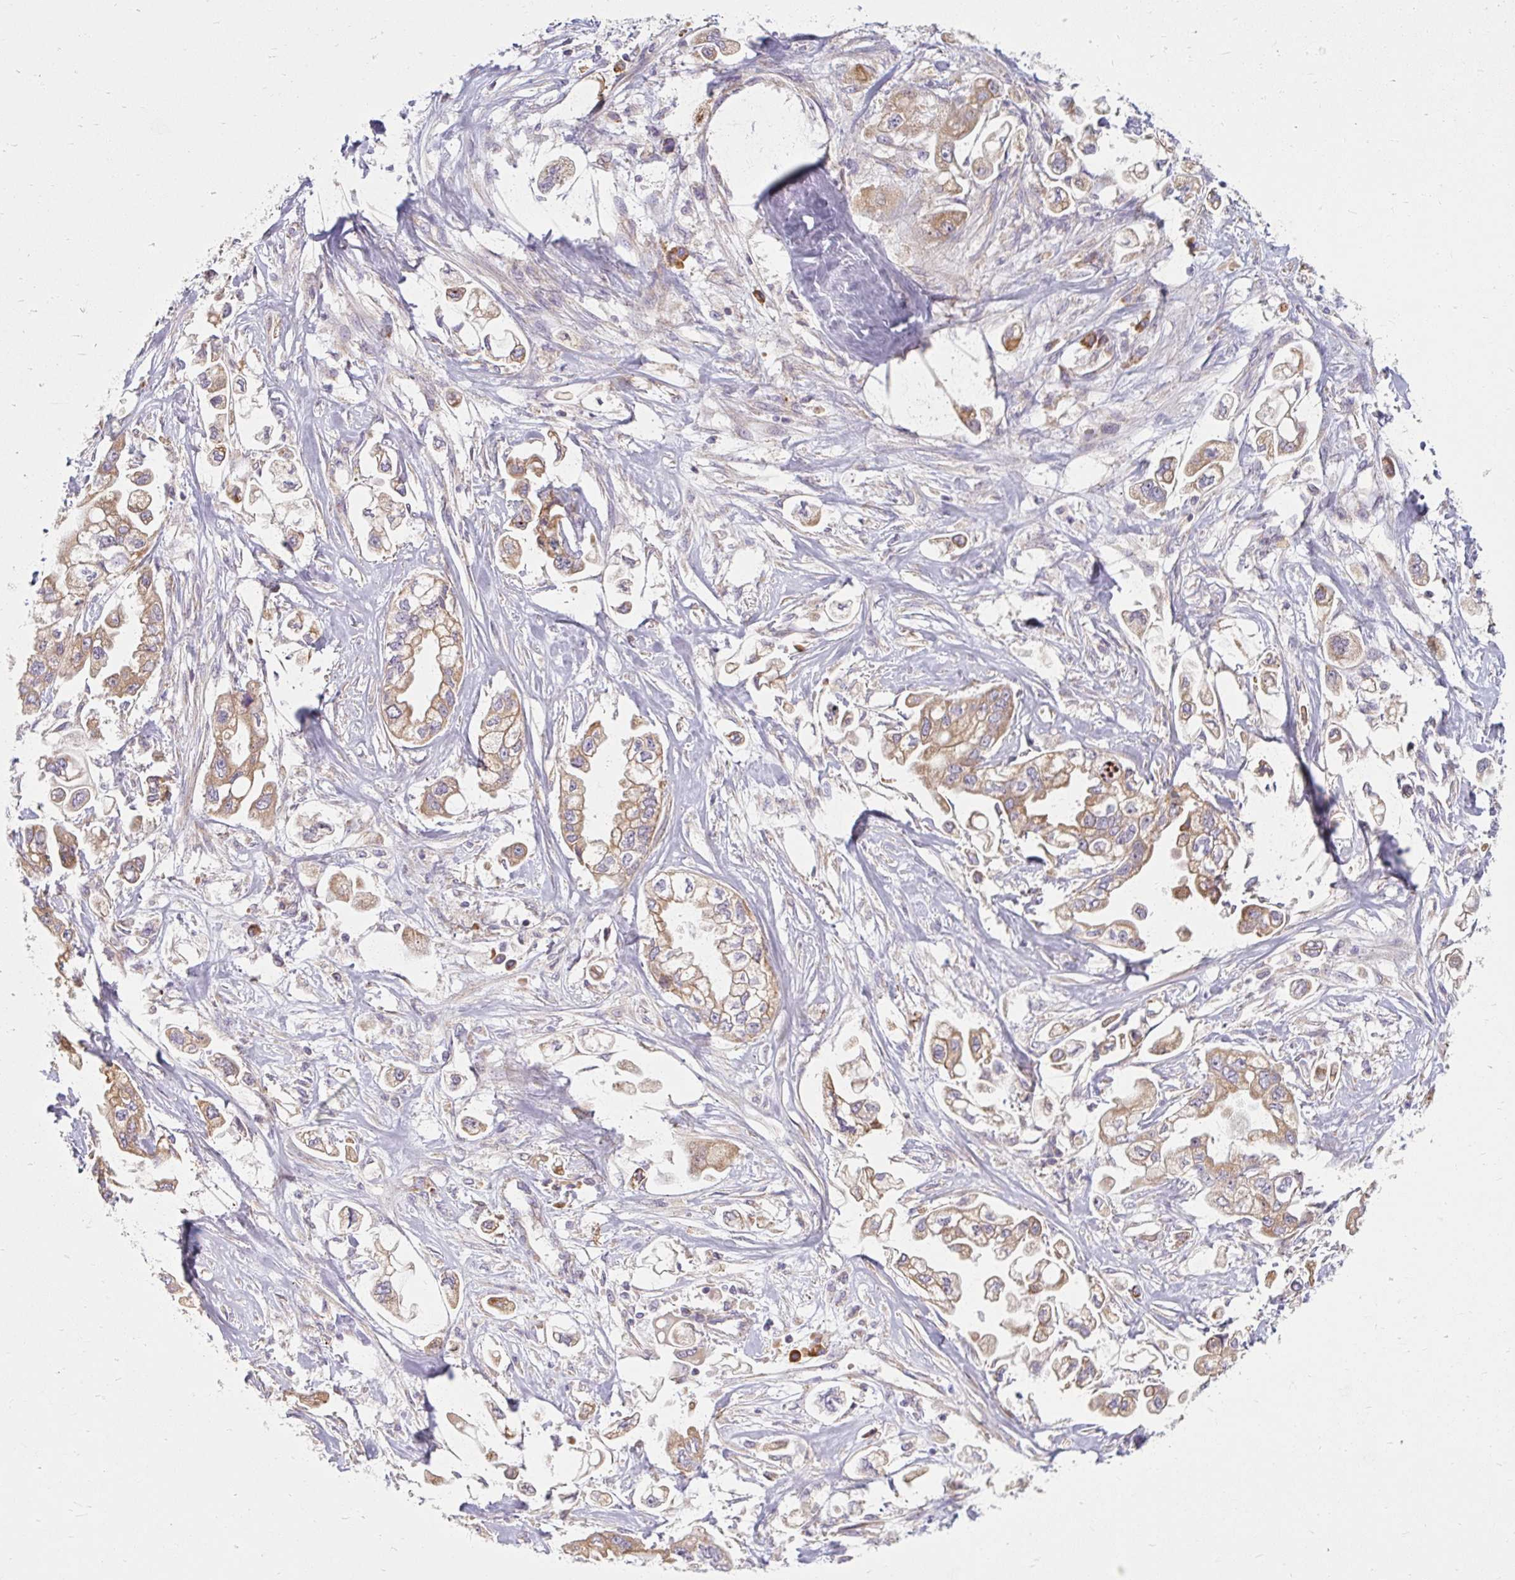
{"staining": {"intensity": "moderate", "quantity": ">75%", "location": "cytoplasmic/membranous"}, "tissue": "stomach cancer", "cell_type": "Tumor cells", "image_type": "cancer", "snomed": [{"axis": "morphology", "description": "Adenocarcinoma, NOS"}, {"axis": "topography", "description": "Stomach"}], "caption": "Tumor cells show medium levels of moderate cytoplasmic/membranous staining in about >75% of cells in adenocarcinoma (stomach).", "gene": "SKP2", "patient": {"sex": "male", "age": 62}}